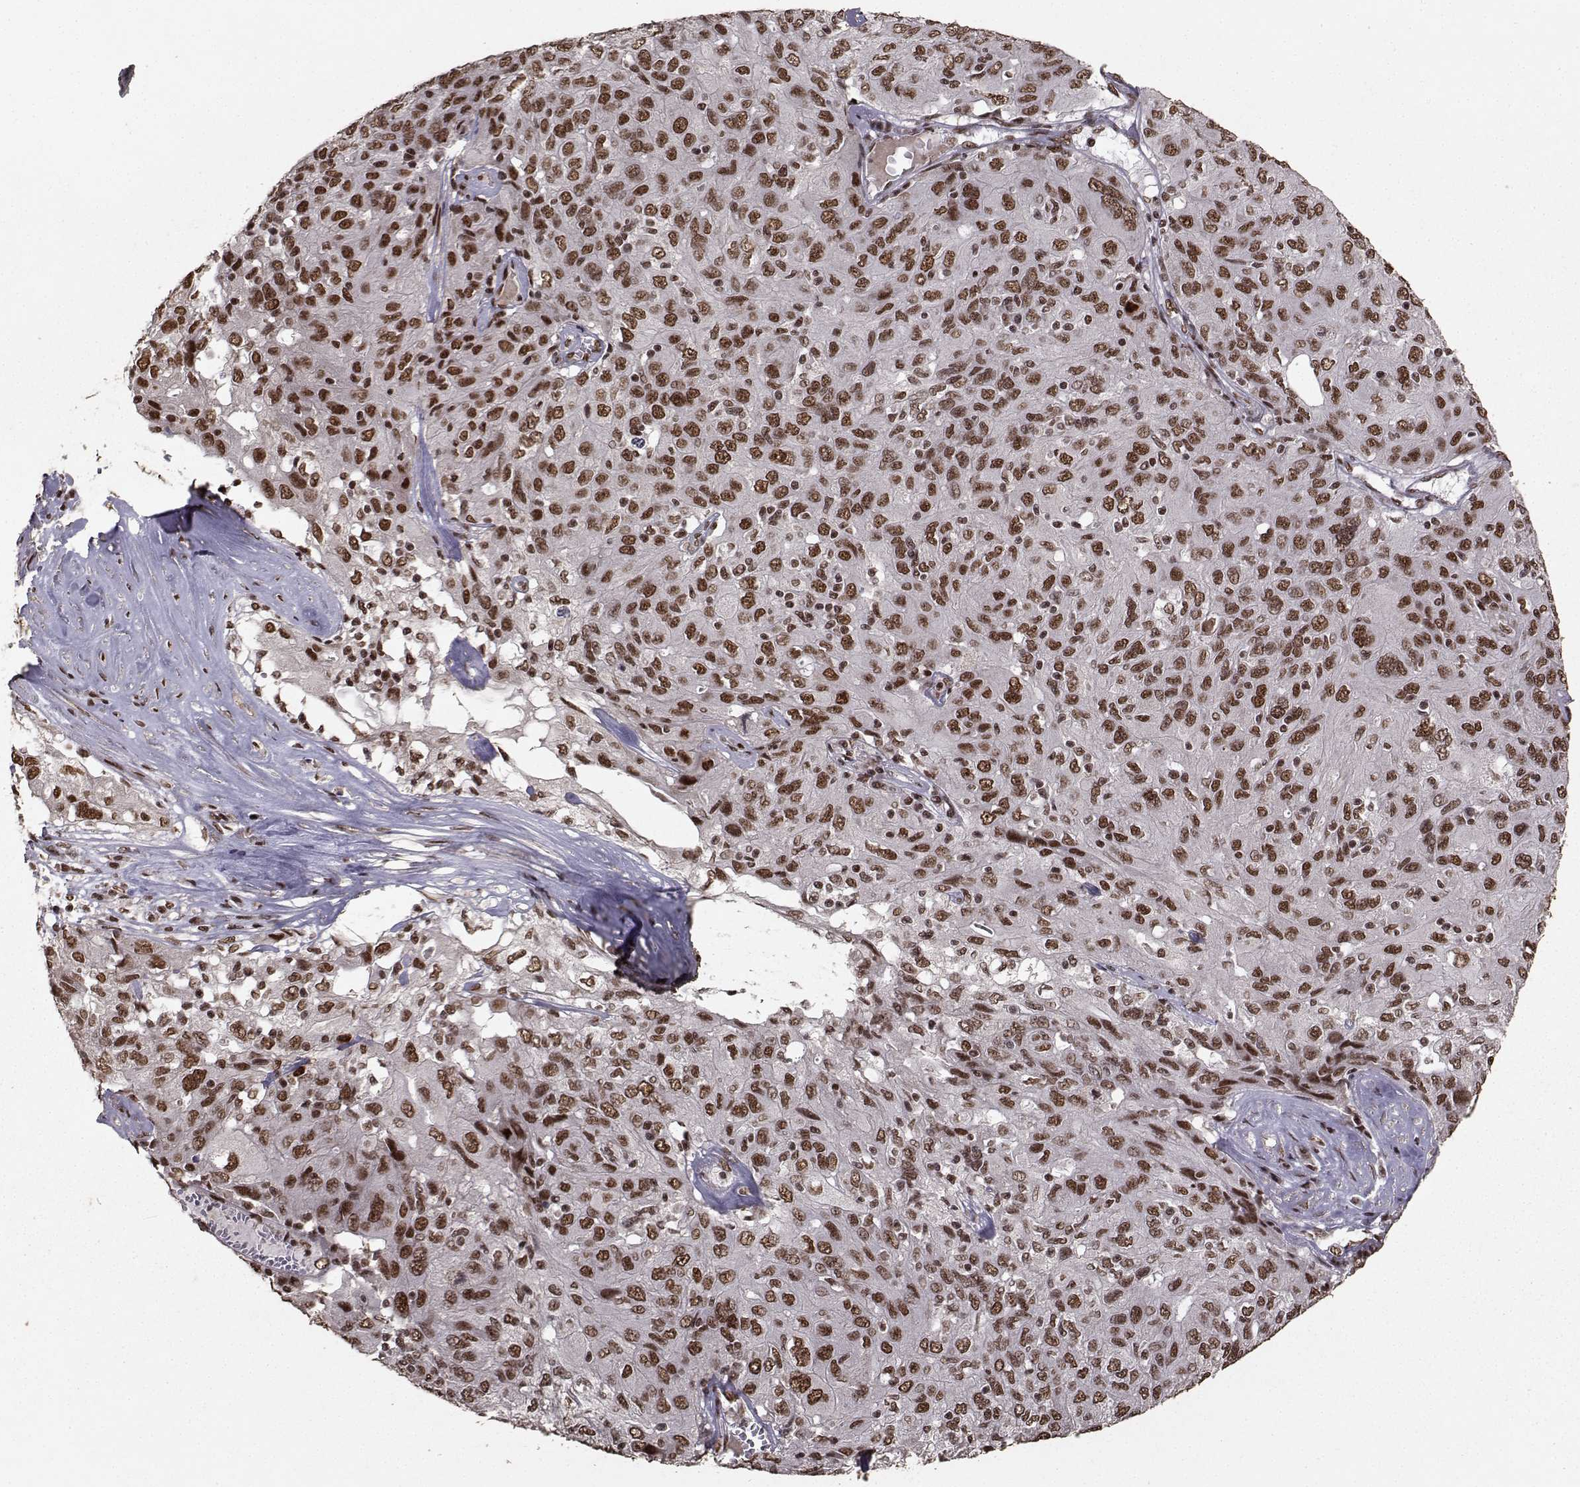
{"staining": {"intensity": "strong", "quantity": ">75%", "location": "nuclear"}, "tissue": "ovarian cancer", "cell_type": "Tumor cells", "image_type": "cancer", "snomed": [{"axis": "morphology", "description": "Carcinoma, endometroid"}, {"axis": "topography", "description": "Ovary"}], "caption": "IHC of human ovarian cancer displays high levels of strong nuclear staining in about >75% of tumor cells.", "gene": "SF1", "patient": {"sex": "female", "age": 50}}